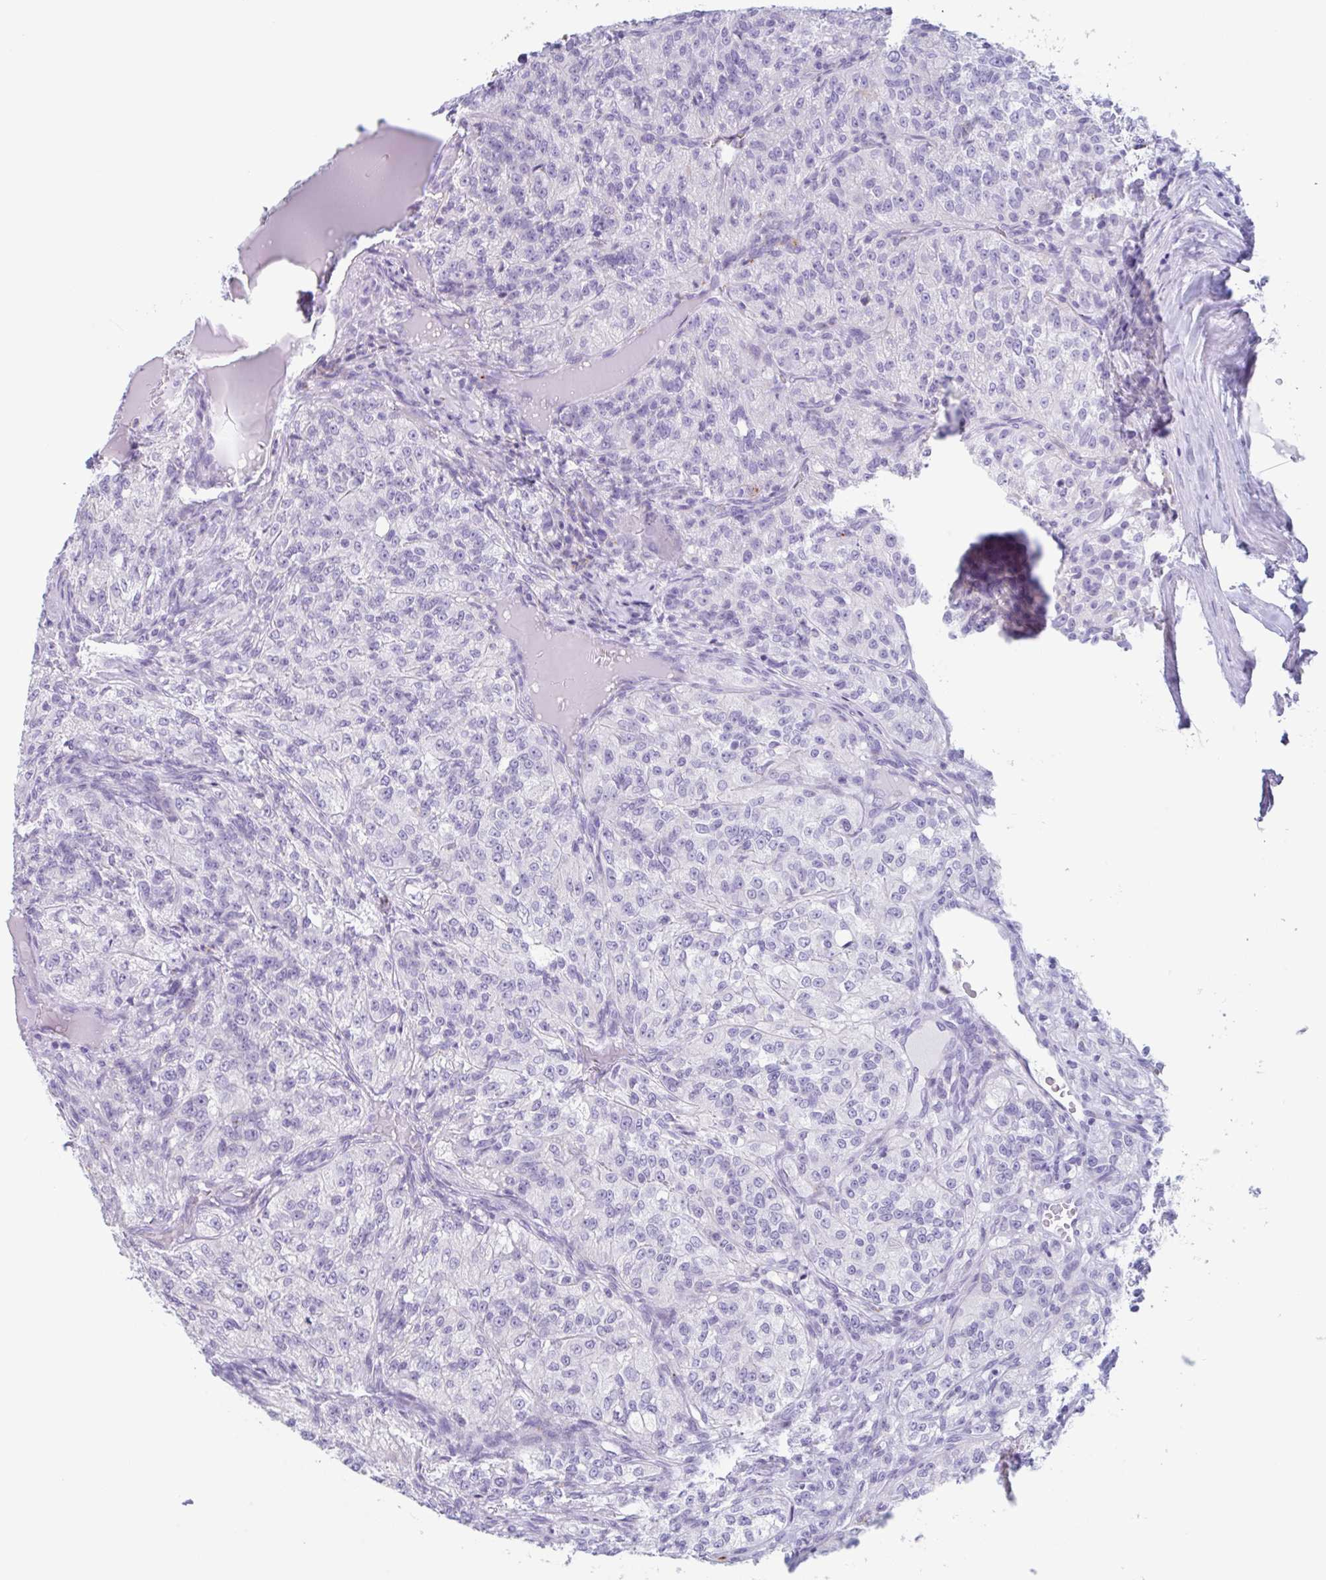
{"staining": {"intensity": "negative", "quantity": "none", "location": "none"}, "tissue": "renal cancer", "cell_type": "Tumor cells", "image_type": "cancer", "snomed": [{"axis": "morphology", "description": "Adenocarcinoma, NOS"}, {"axis": "topography", "description": "Kidney"}], "caption": "An IHC micrograph of renal cancer is shown. There is no staining in tumor cells of renal cancer.", "gene": "DTWD2", "patient": {"sex": "female", "age": 63}}